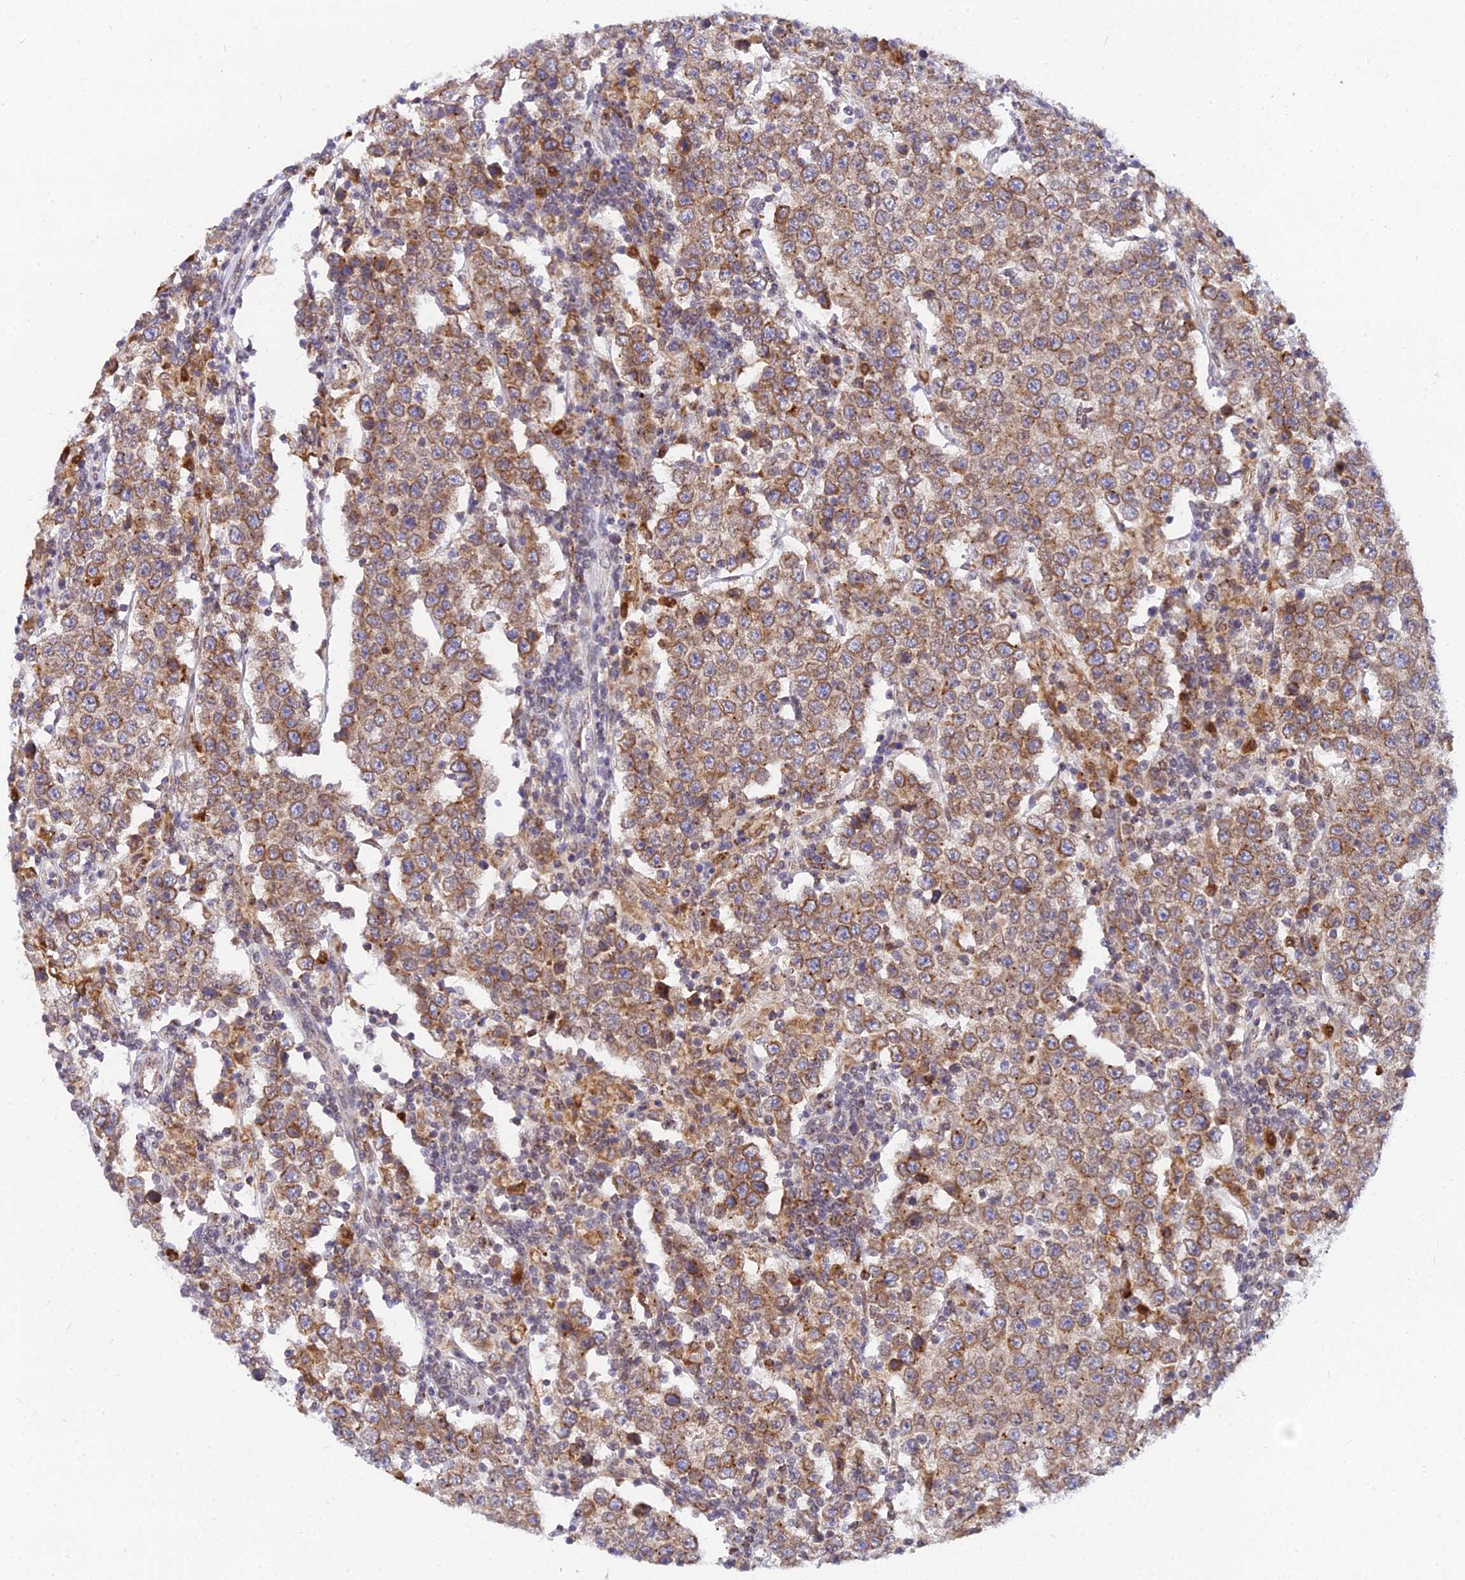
{"staining": {"intensity": "moderate", "quantity": ">75%", "location": "cytoplasmic/membranous"}, "tissue": "testis cancer", "cell_type": "Tumor cells", "image_type": "cancer", "snomed": [{"axis": "morphology", "description": "Normal tissue, NOS"}, {"axis": "morphology", "description": "Urothelial carcinoma, High grade"}, {"axis": "morphology", "description": "Seminoma, NOS"}, {"axis": "morphology", "description": "Carcinoma, Embryonal, NOS"}, {"axis": "topography", "description": "Urinary bladder"}, {"axis": "topography", "description": "Testis"}], "caption": "Human testis cancer stained with a protein marker exhibits moderate staining in tumor cells.", "gene": "RNF121", "patient": {"sex": "male", "age": 41}}